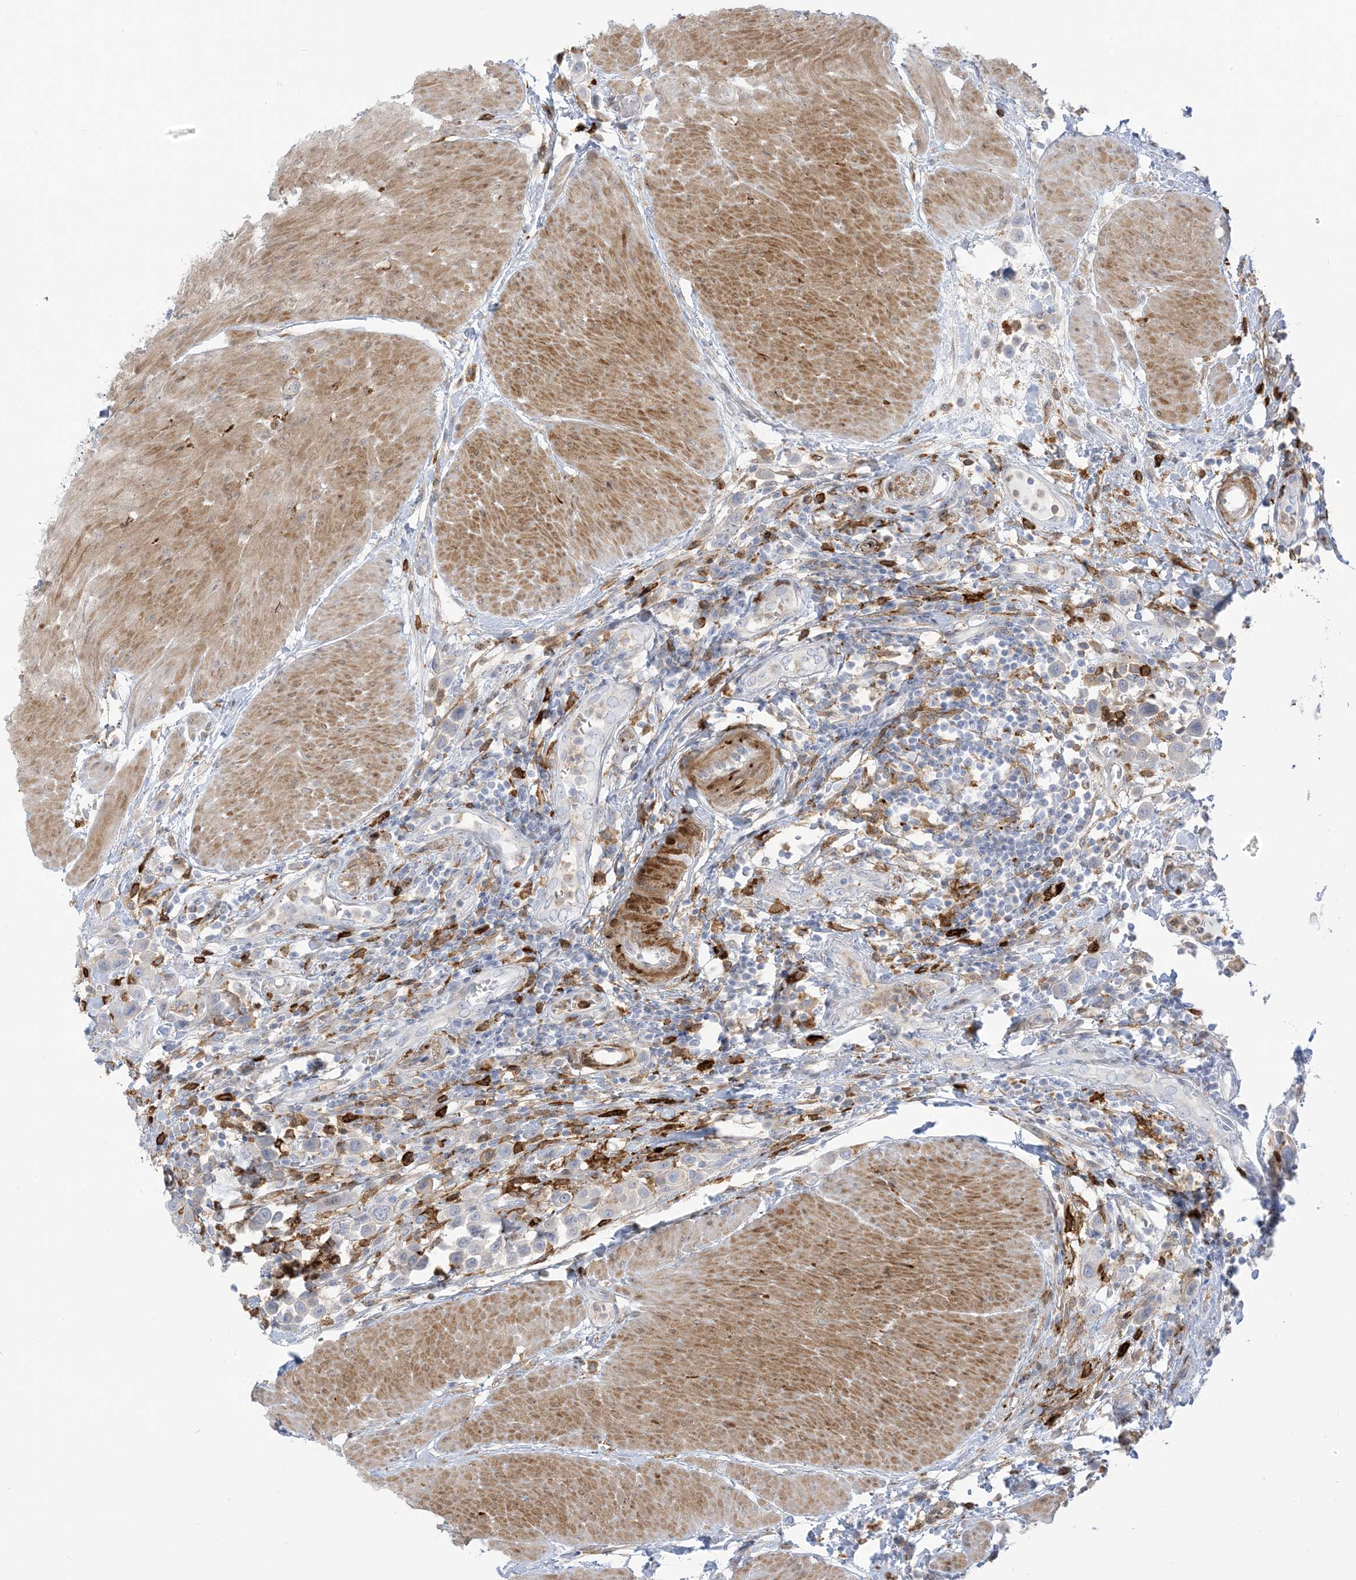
{"staining": {"intensity": "negative", "quantity": "none", "location": "none"}, "tissue": "urothelial cancer", "cell_type": "Tumor cells", "image_type": "cancer", "snomed": [{"axis": "morphology", "description": "Urothelial carcinoma, High grade"}, {"axis": "topography", "description": "Urinary bladder"}], "caption": "High magnification brightfield microscopy of urothelial carcinoma (high-grade) stained with DAB (brown) and counterstained with hematoxylin (blue): tumor cells show no significant expression. (DAB immunohistochemistry (IHC) visualized using brightfield microscopy, high magnification).", "gene": "ICMT", "patient": {"sex": "male", "age": 50}}